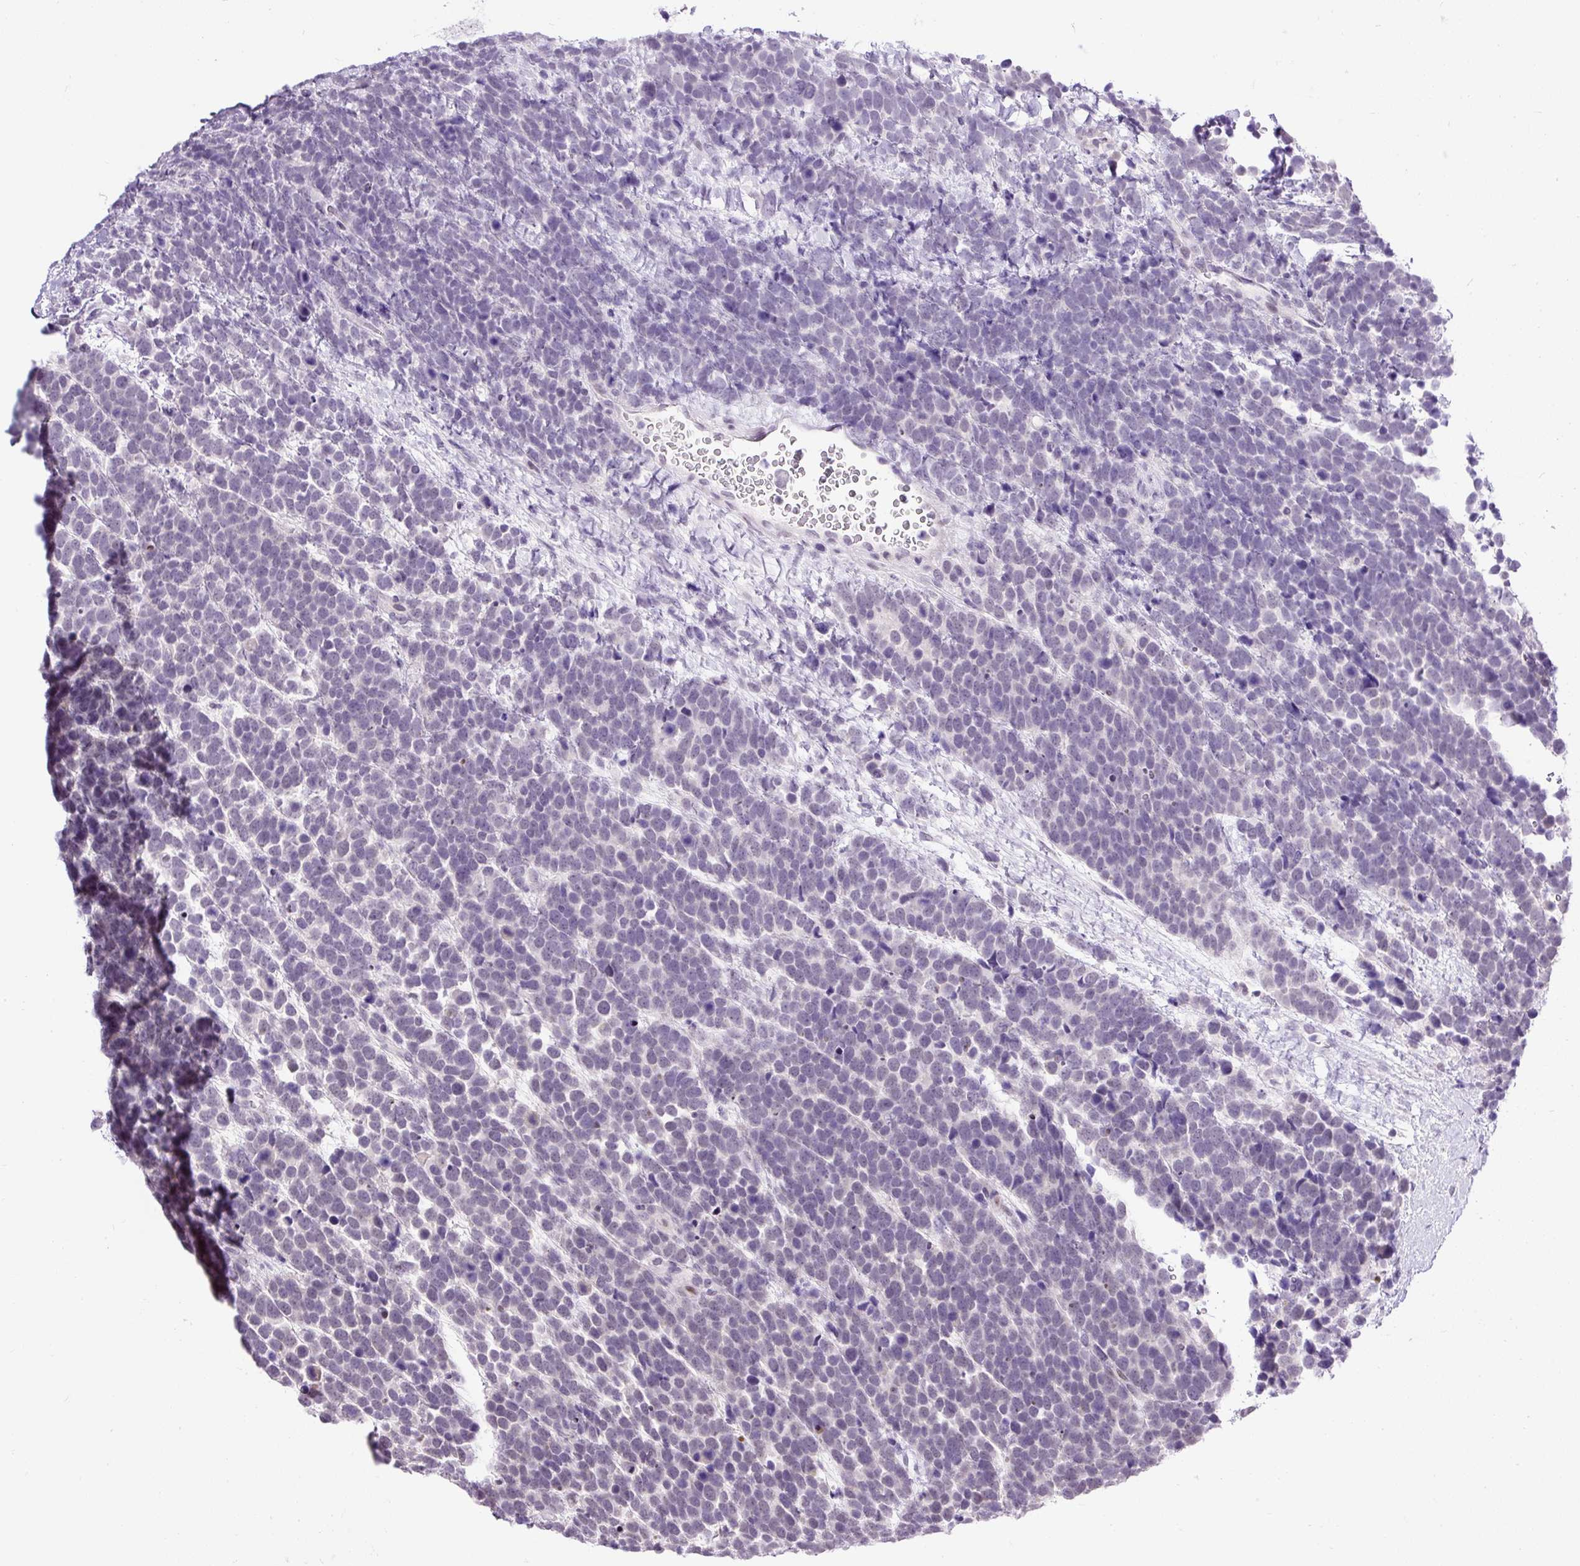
{"staining": {"intensity": "negative", "quantity": "none", "location": "none"}, "tissue": "urothelial cancer", "cell_type": "Tumor cells", "image_type": "cancer", "snomed": [{"axis": "morphology", "description": "Urothelial carcinoma, High grade"}, {"axis": "topography", "description": "Urinary bladder"}], "caption": "Tumor cells are negative for brown protein staining in urothelial cancer.", "gene": "WNT10B", "patient": {"sex": "female", "age": 82}}